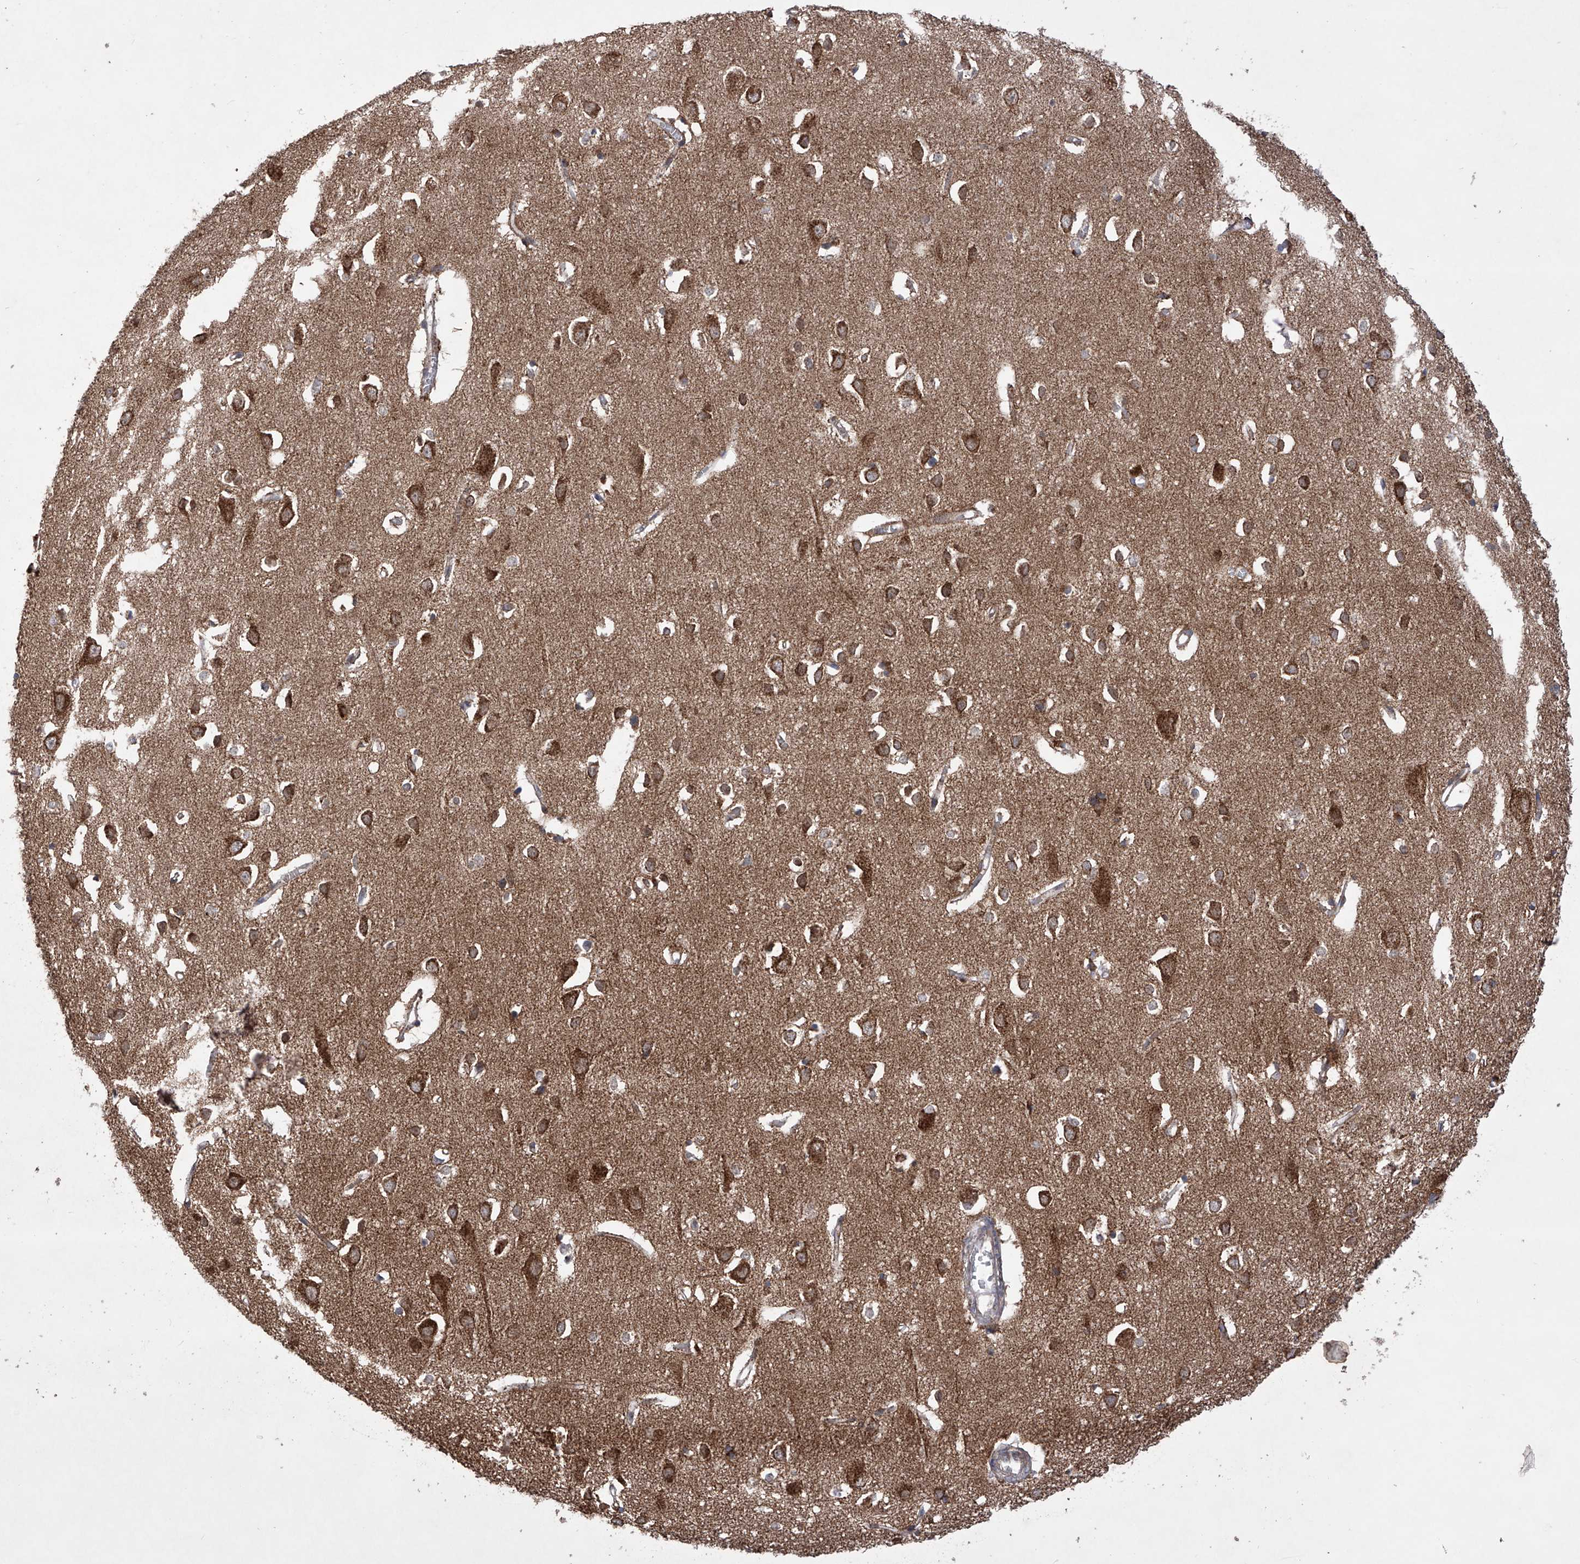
{"staining": {"intensity": "negative", "quantity": "none", "location": "none"}, "tissue": "cerebral cortex", "cell_type": "Endothelial cells", "image_type": "normal", "snomed": [{"axis": "morphology", "description": "Normal tissue, NOS"}, {"axis": "topography", "description": "Cerebral cortex"}], "caption": "High power microscopy histopathology image of an immunohistochemistry histopathology image of unremarkable cerebral cortex, revealing no significant staining in endothelial cells. The staining is performed using DAB brown chromogen with nuclei counter-stained in using hematoxylin.", "gene": "SDHAF4", "patient": {"sex": "female", "age": 64}}